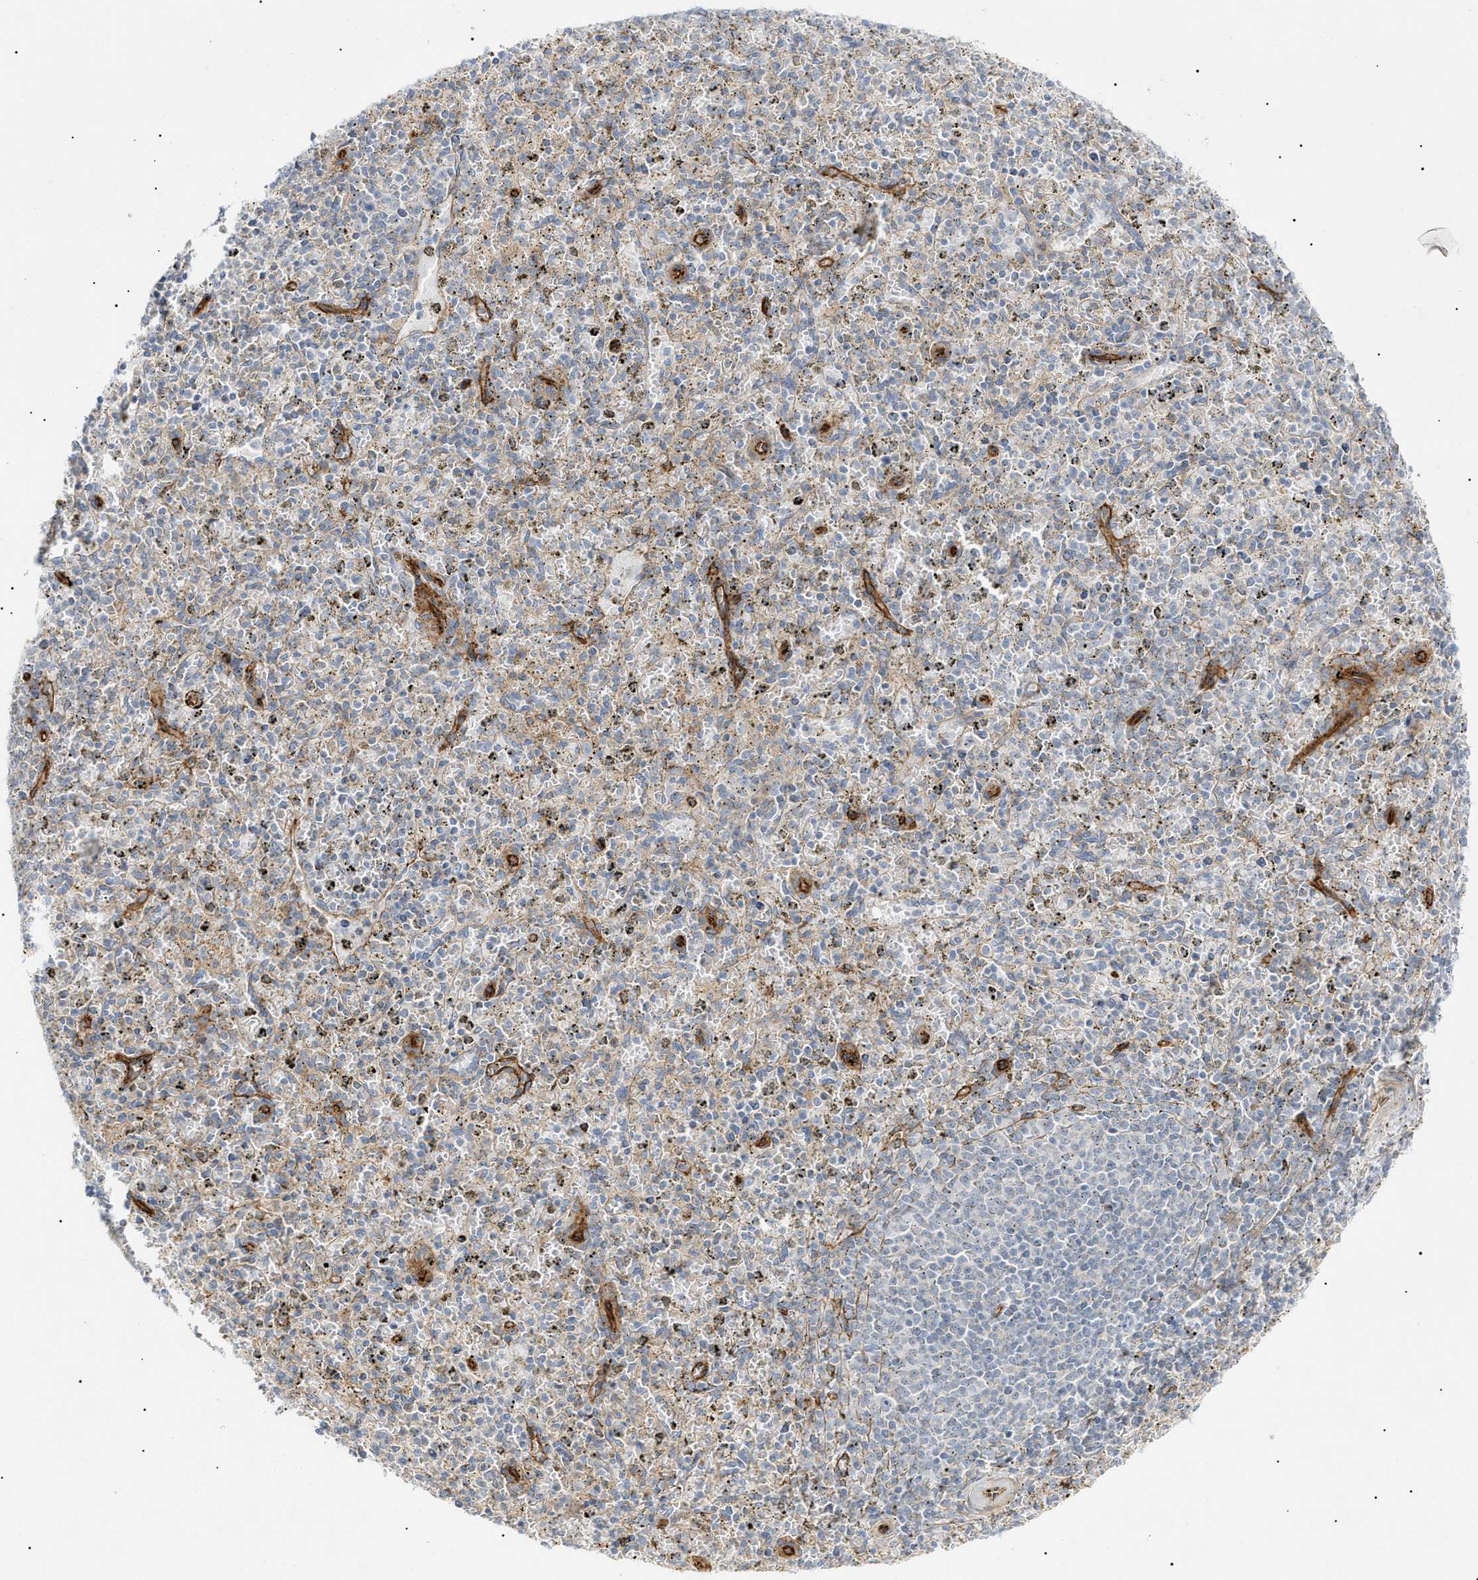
{"staining": {"intensity": "weak", "quantity": "<25%", "location": "cytoplasmic/membranous"}, "tissue": "spleen", "cell_type": "Cells in red pulp", "image_type": "normal", "snomed": [{"axis": "morphology", "description": "Normal tissue, NOS"}, {"axis": "topography", "description": "Spleen"}], "caption": "Cells in red pulp are negative for brown protein staining in unremarkable spleen. (Stains: DAB (3,3'-diaminobenzidine) immunohistochemistry with hematoxylin counter stain, Microscopy: brightfield microscopy at high magnification).", "gene": "ZFHX2", "patient": {"sex": "male", "age": 72}}